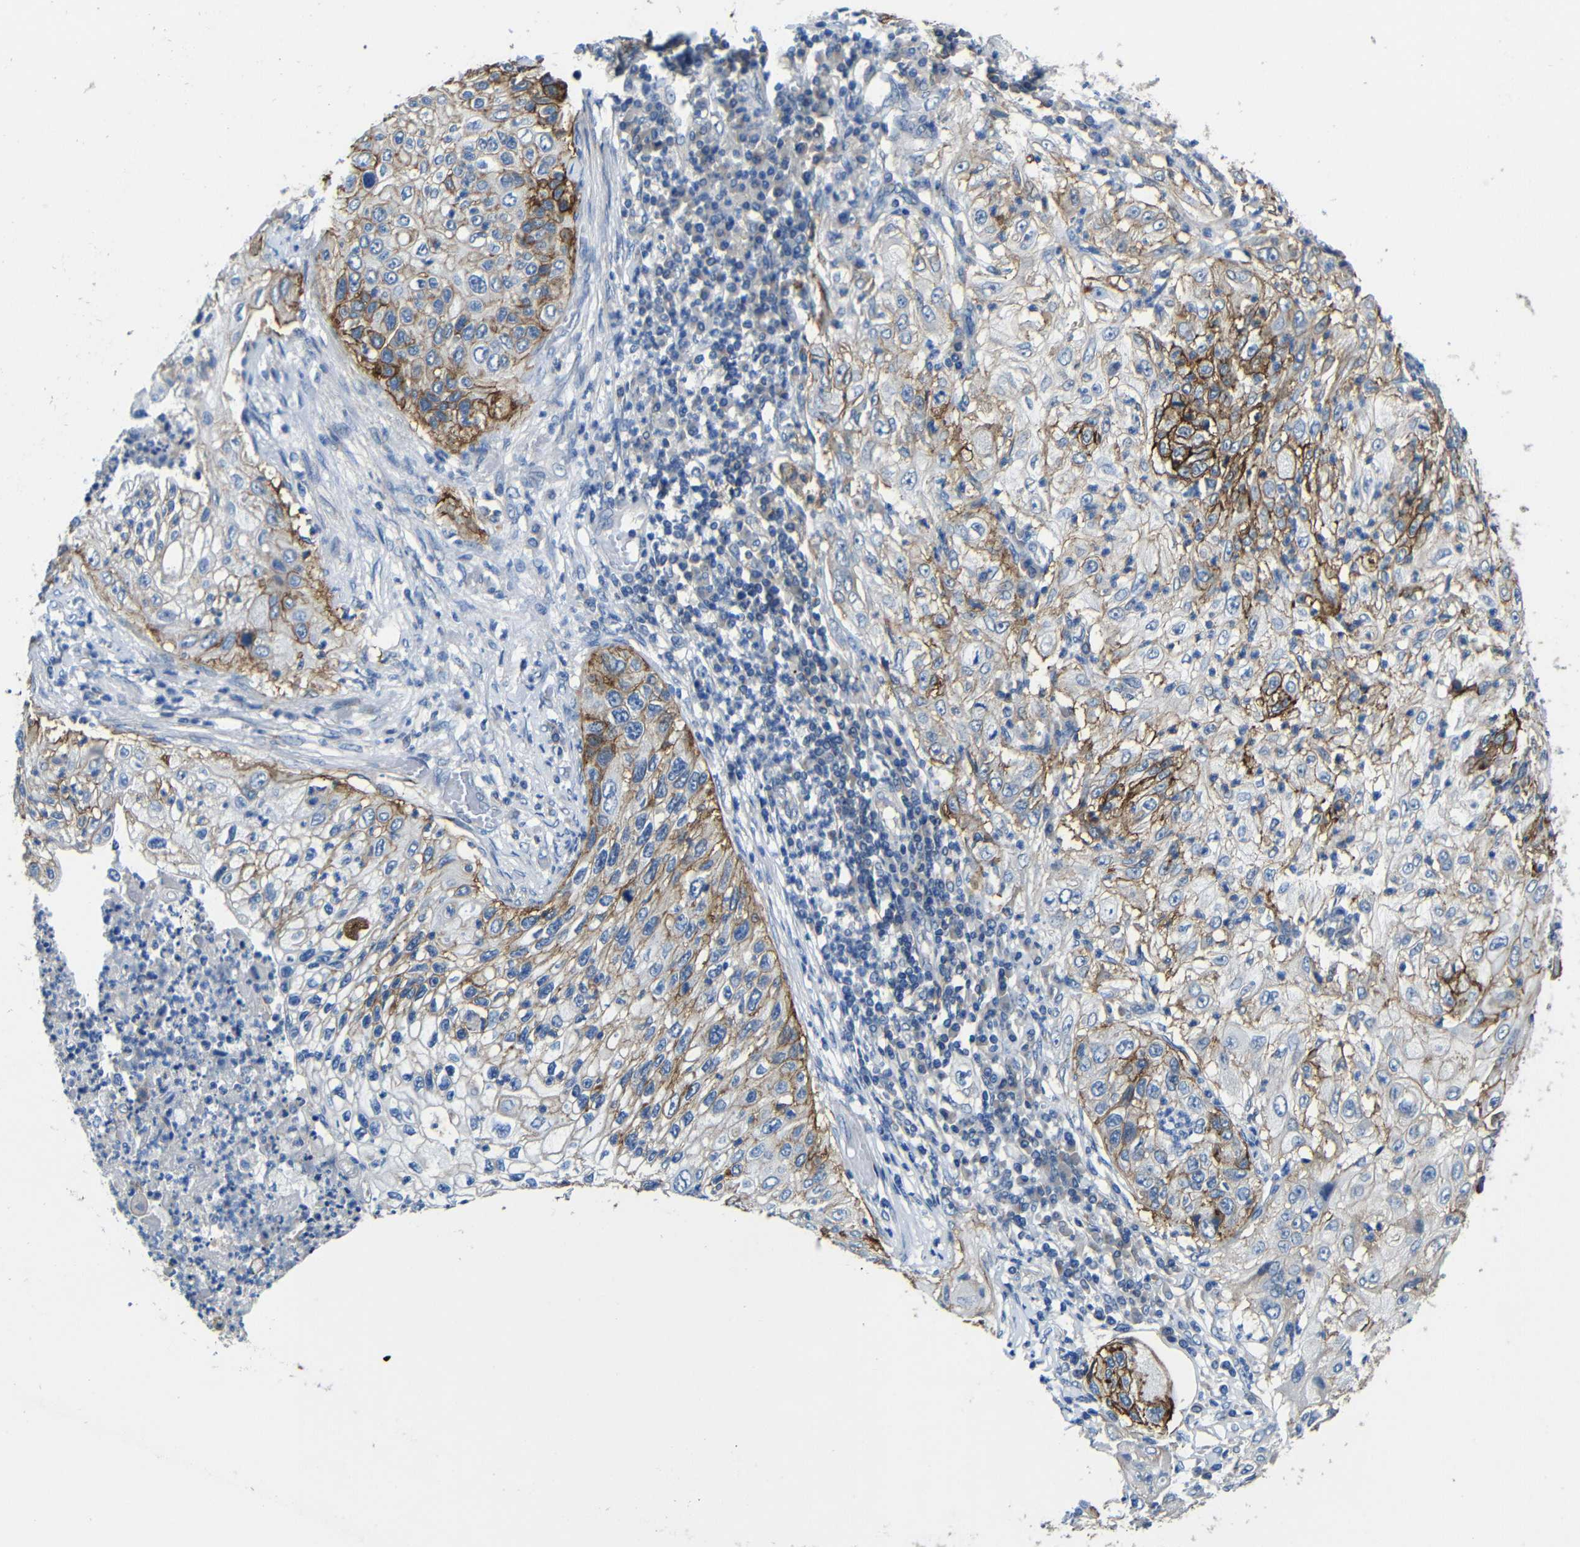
{"staining": {"intensity": "moderate", "quantity": "25%-75%", "location": "cytoplasmic/membranous"}, "tissue": "lung cancer", "cell_type": "Tumor cells", "image_type": "cancer", "snomed": [{"axis": "morphology", "description": "Inflammation, NOS"}, {"axis": "morphology", "description": "Squamous cell carcinoma, NOS"}, {"axis": "topography", "description": "Lymph node"}, {"axis": "topography", "description": "Soft tissue"}, {"axis": "topography", "description": "Lung"}], "caption": "Moderate cytoplasmic/membranous protein expression is appreciated in about 25%-75% of tumor cells in squamous cell carcinoma (lung).", "gene": "ZNF90", "patient": {"sex": "male", "age": 66}}